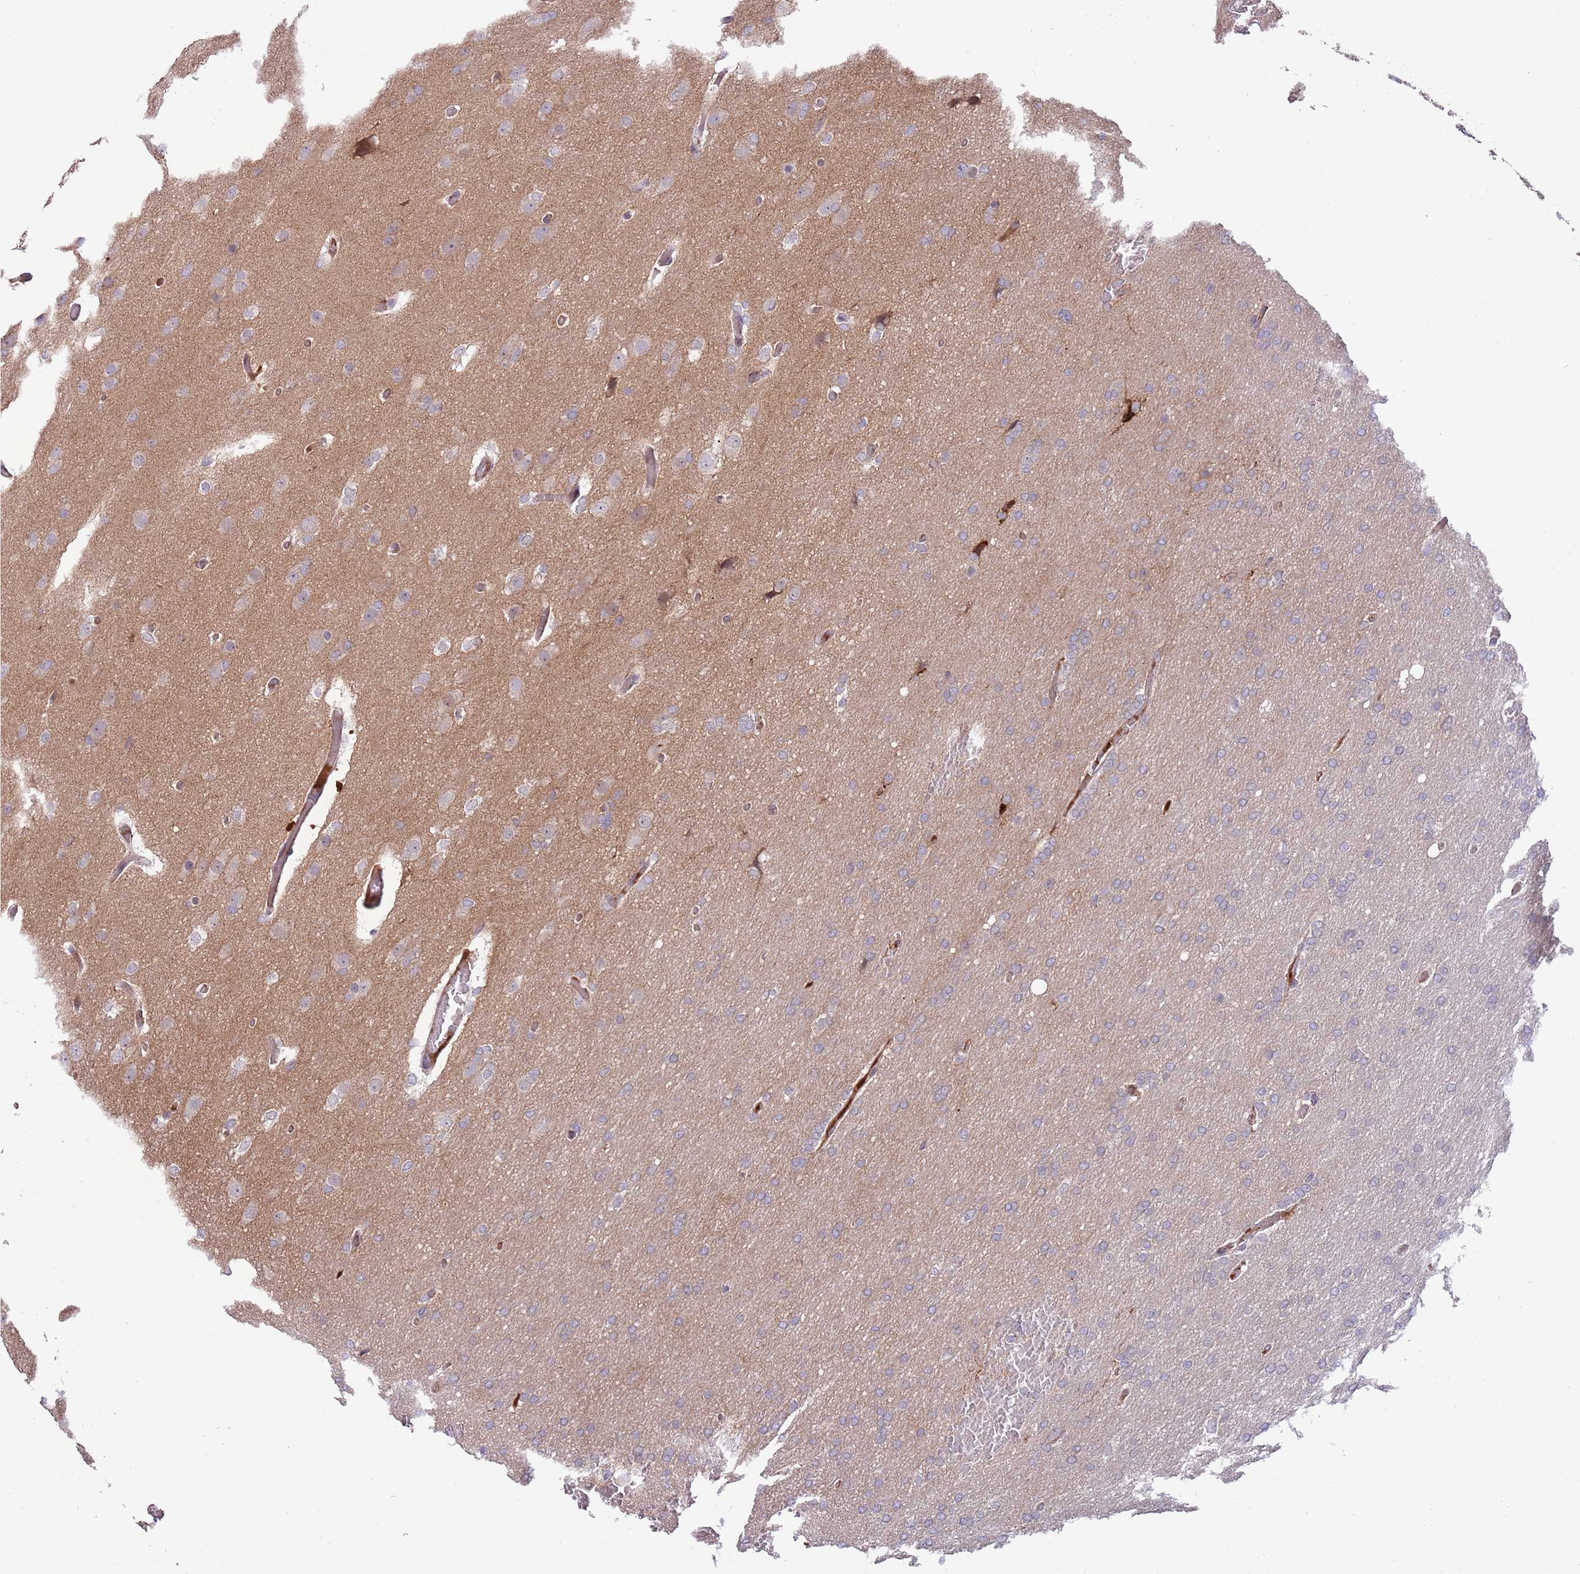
{"staining": {"intensity": "negative", "quantity": "none", "location": "none"}, "tissue": "glioma", "cell_type": "Tumor cells", "image_type": "cancer", "snomed": [{"axis": "morphology", "description": "Glioma, malignant, High grade"}, {"axis": "topography", "description": "Cerebral cortex"}], "caption": "Immunohistochemistry (IHC) photomicrograph of neoplastic tissue: human glioma stained with DAB (3,3'-diaminobenzidine) reveals no significant protein expression in tumor cells.", "gene": "DPP10", "patient": {"sex": "female", "age": 36}}